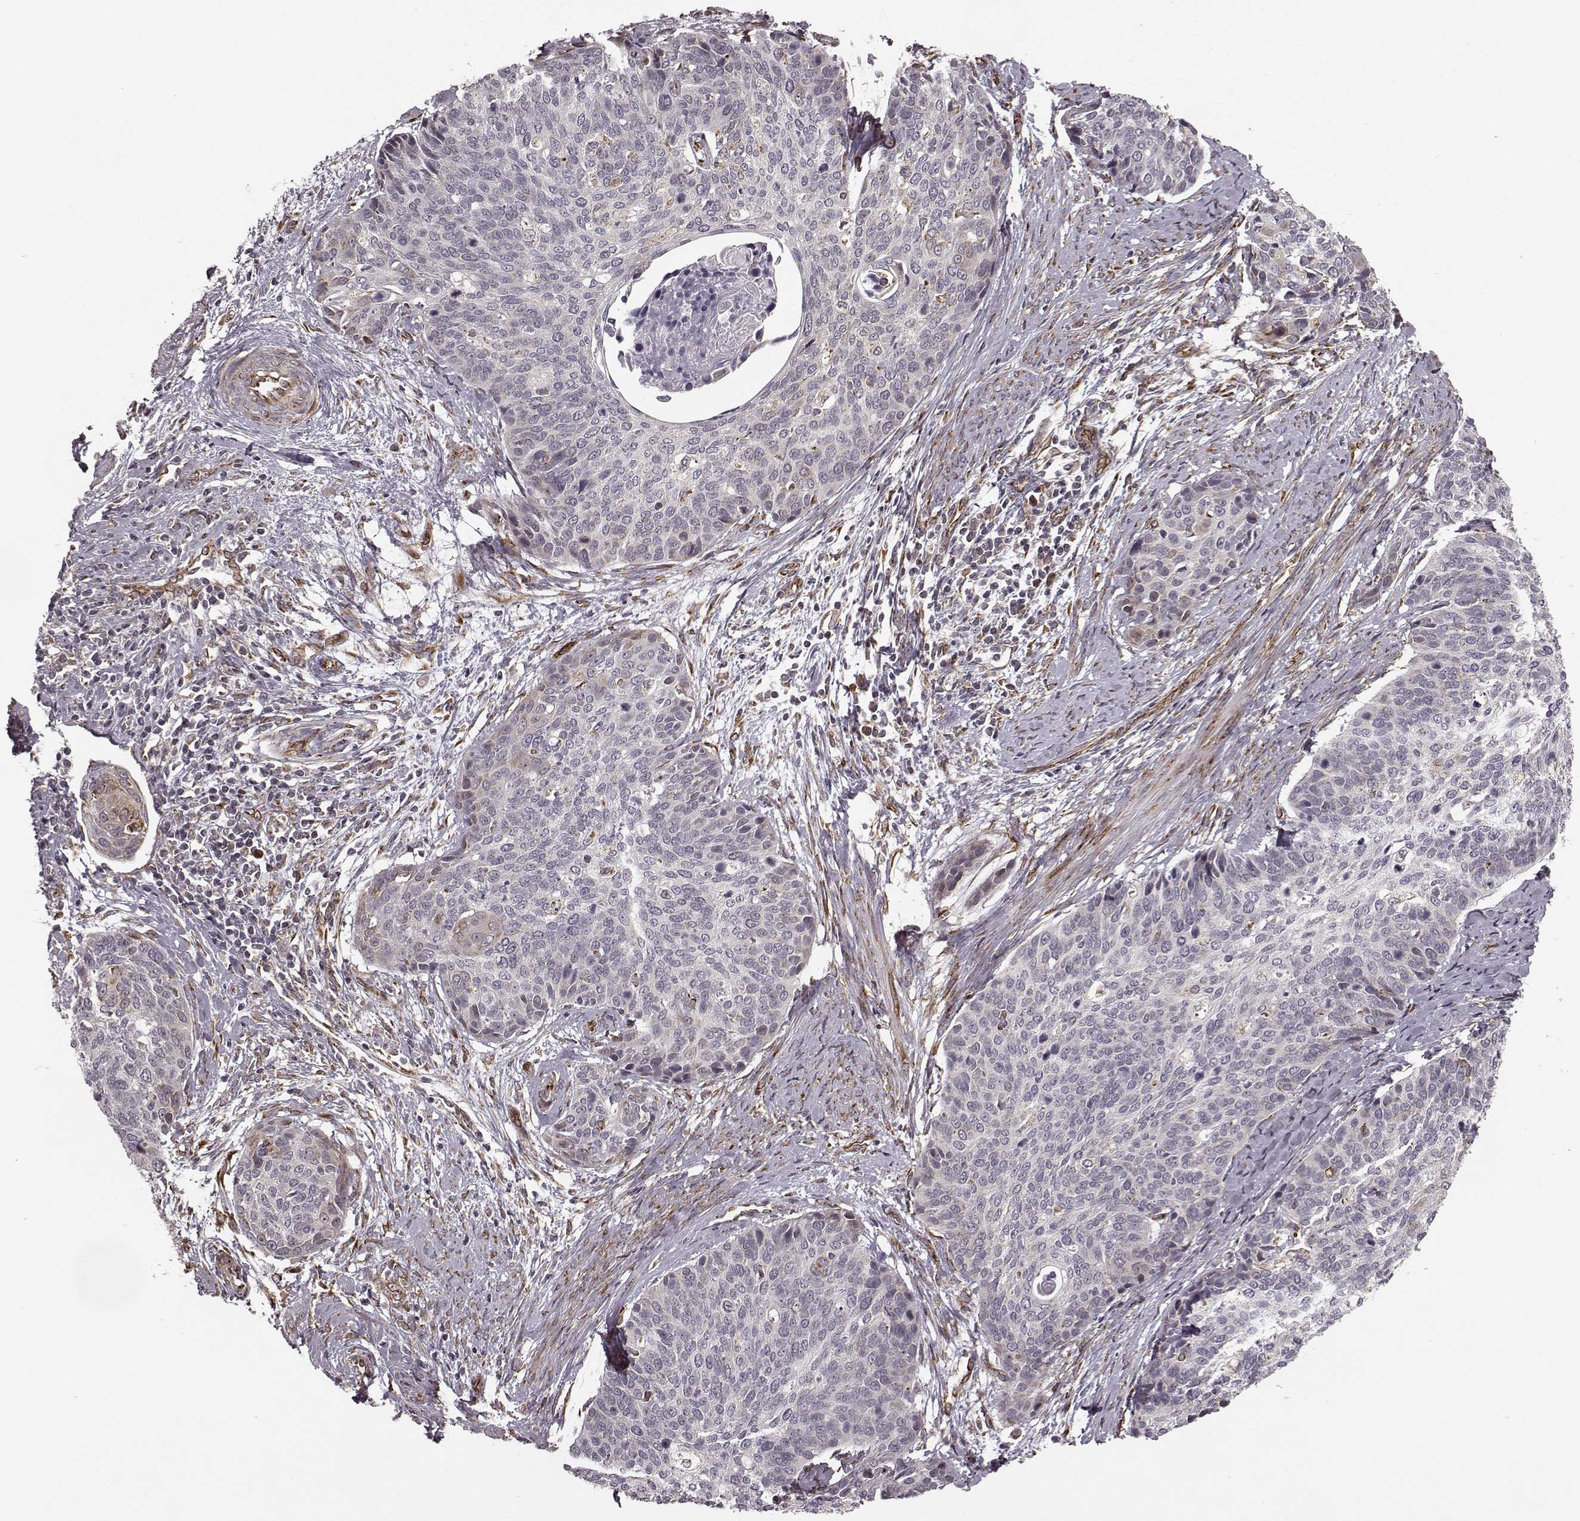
{"staining": {"intensity": "negative", "quantity": "none", "location": "none"}, "tissue": "cervical cancer", "cell_type": "Tumor cells", "image_type": "cancer", "snomed": [{"axis": "morphology", "description": "Squamous cell carcinoma, NOS"}, {"axis": "topography", "description": "Cervix"}], "caption": "IHC histopathology image of neoplastic tissue: human cervical squamous cell carcinoma stained with DAB (3,3'-diaminobenzidine) shows no significant protein positivity in tumor cells. (DAB immunohistochemistry visualized using brightfield microscopy, high magnification).", "gene": "TMEM14A", "patient": {"sex": "female", "age": 69}}